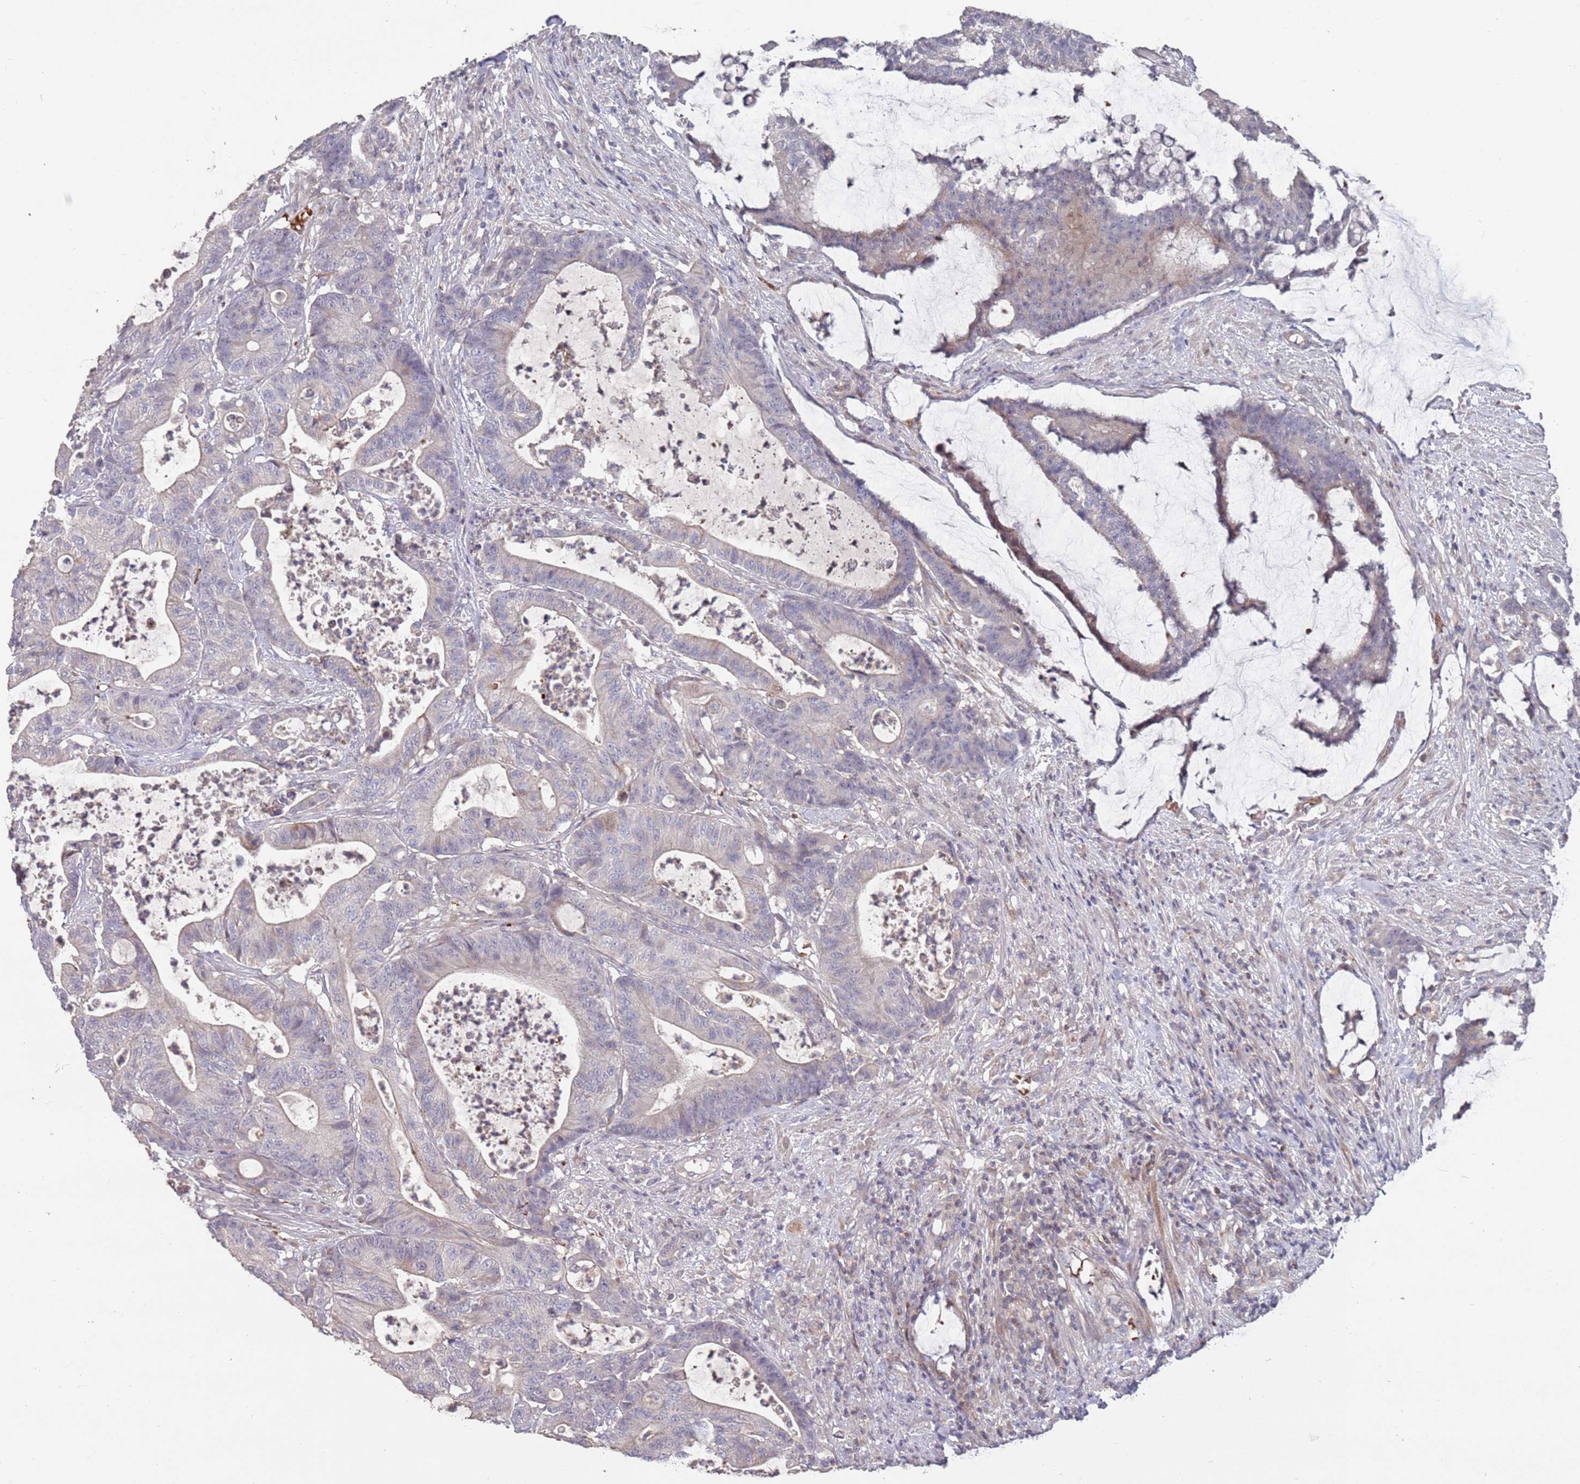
{"staining": {"intensity": "weak", "quantity": "<25%", "location": "cytoplasmic/membranous"}, "tissue": "colorectal cancer", "cell_type": "Tumor cells", "image_type": "cancer", "snomed": [{"axis": "morphology", "description": "Adenocarcinoma, NOS"}, {"axis": "topography", "description": "Colon"}], "caption": "Adenocarcinoma (colorectal) was stained to show a protein in brown. There is no significant staining in tumor cells.", "gene": "LACC1", "patient": {"sex": "female", "age": 84}}